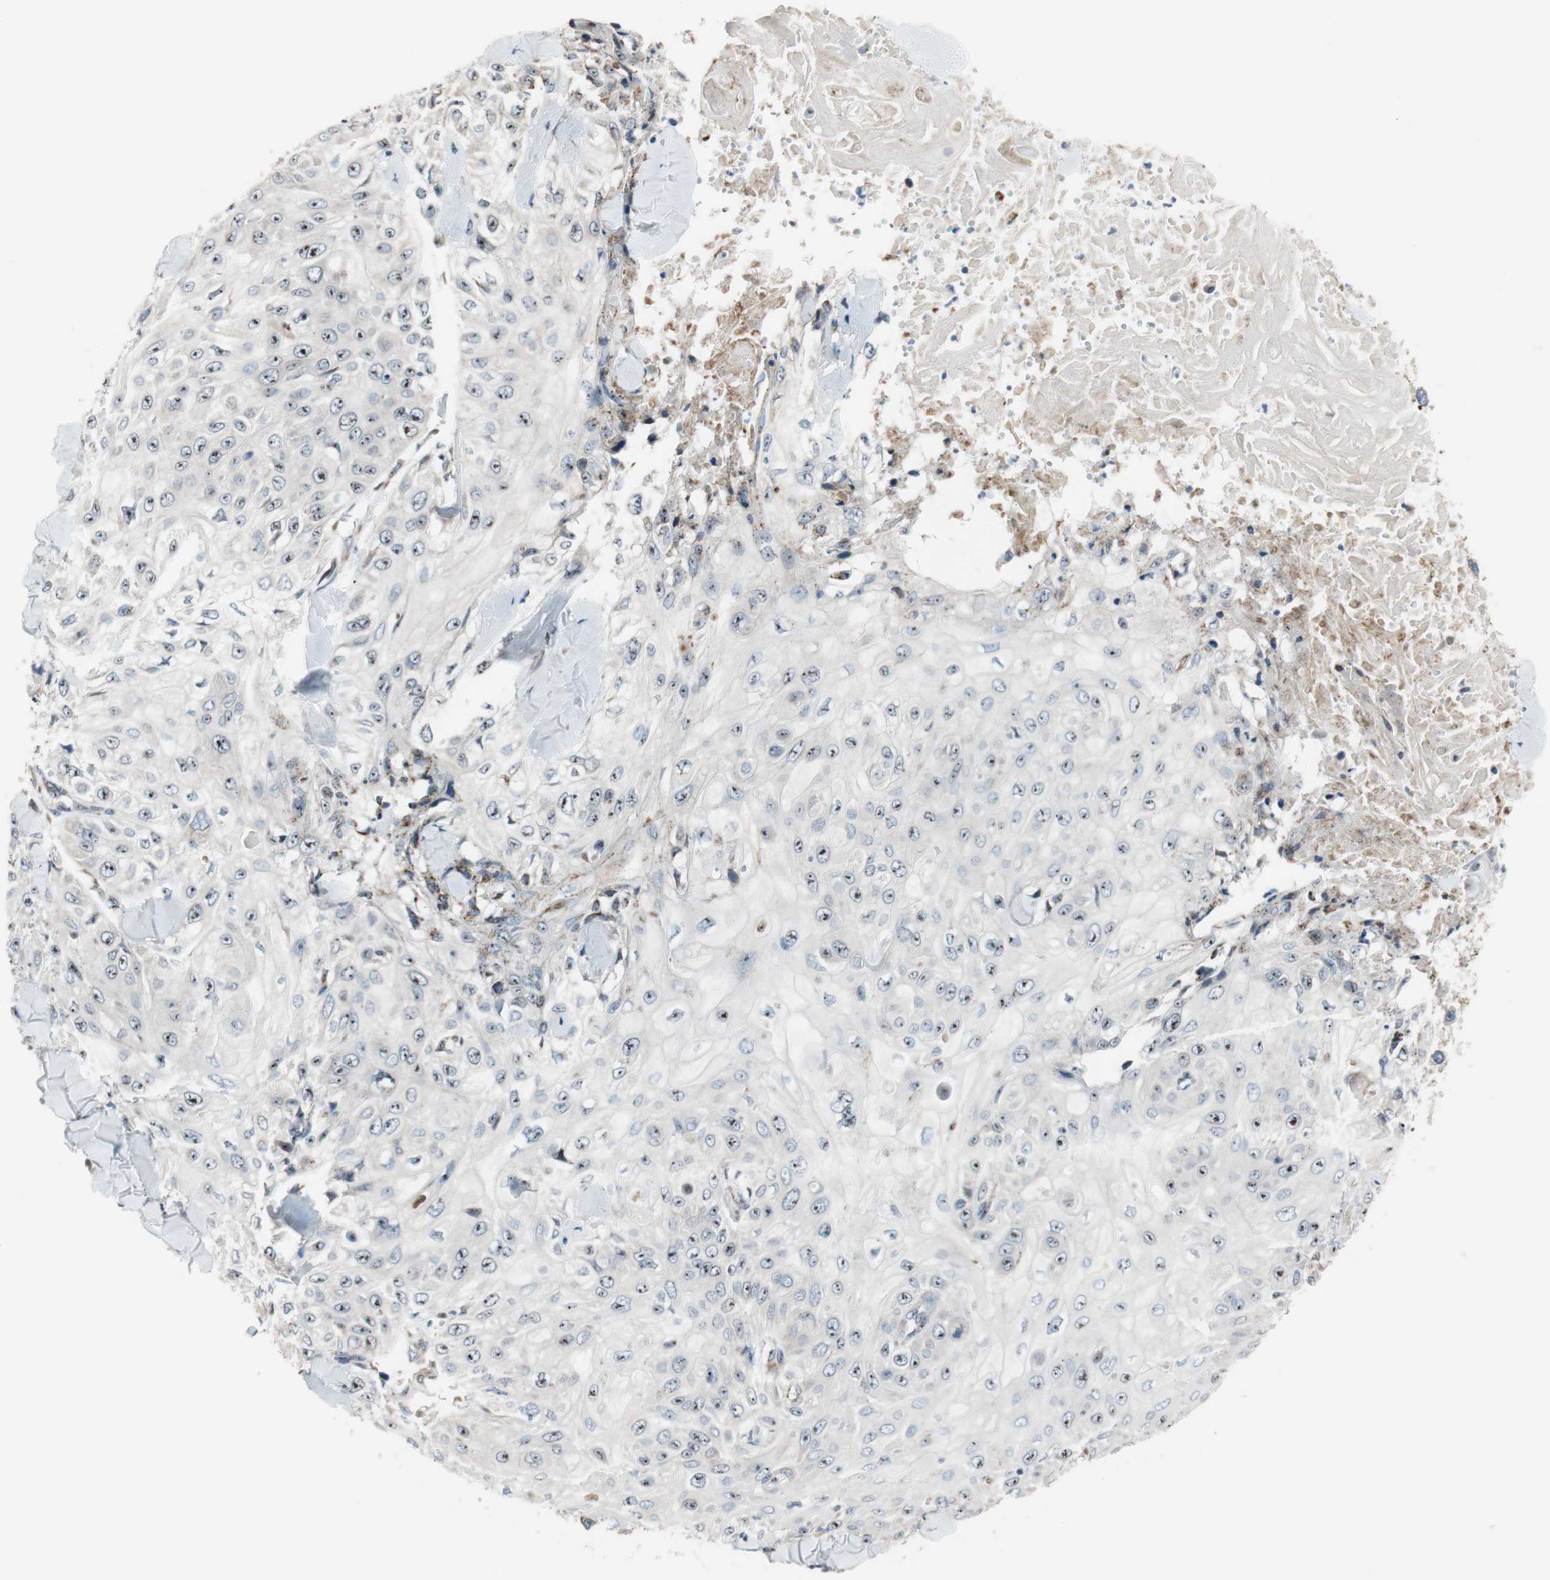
{"staining": {"intensity": "weak", "quantity": ">75%", "location": "cytoplasmic/membranous"}, "tissue": "skin cancer", "cell_type": "Tumor cells", "image_type": "cancer", "snomed": [{"axis": "morphology", "description": "Squamous cell carcinoma, NOS"}, {"axis": "topography", "description": "Skin"}], "caption": "Tumor cells demonstrate low levels of weak cytoplasmic/membranous expression in about >75% of cells in squamous cell carcinoma (skin). (Brightfield microscopy of DAB IHC at high magnification).", "gene": "TMED7", "patient": {"sex": "male", "age": 86}}